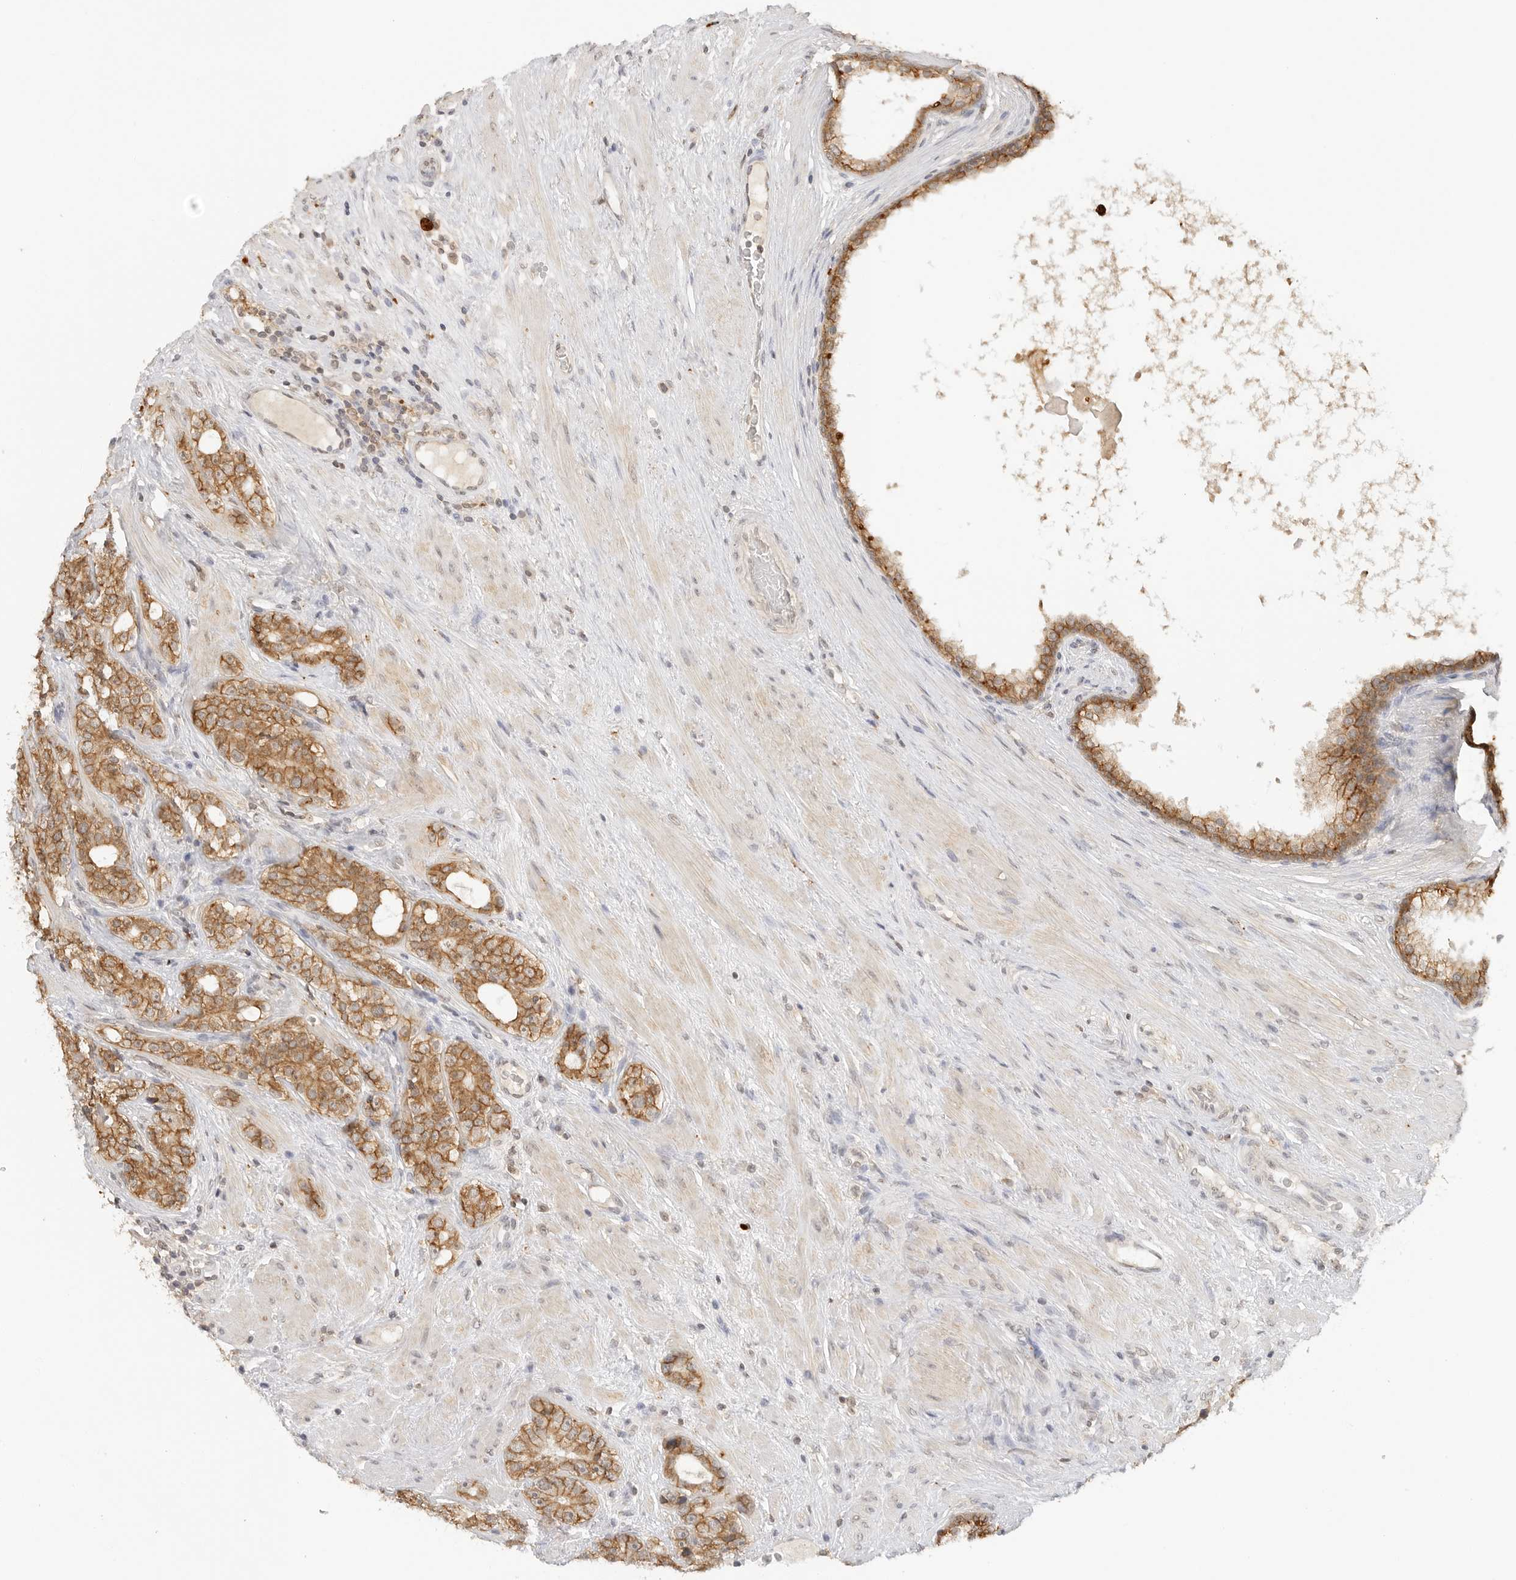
{"staining": {"intensity": "moderate", "quantity": ">75%", "location": "cytoplasmic/membranous"}, "tissue": "prostate cancer", "cell_type": "Tumor cells", "image_type": "cancer", "snomed": [{"axis": "morphology", "description": "Adenocarcinoma, High grade"}, {"axis": "topography", "description": "Prostate"}], "caption": "IHC staining of adenocarcinoma (high-grade) (prostate), which shows medium levels of moderate cytoplasmic/membranous positivity in approximately >75% of tumor cells indicating moderate cytoplasmic/membranous protein positivity. The staining was performed using DAB (3,3'-diaminobenzidine) (brown) for protein detection and nuclei were counterstained in hematoxylin (blue).", "gene": "EPHA1", "patient": {"sex": "male", "age": 56}}